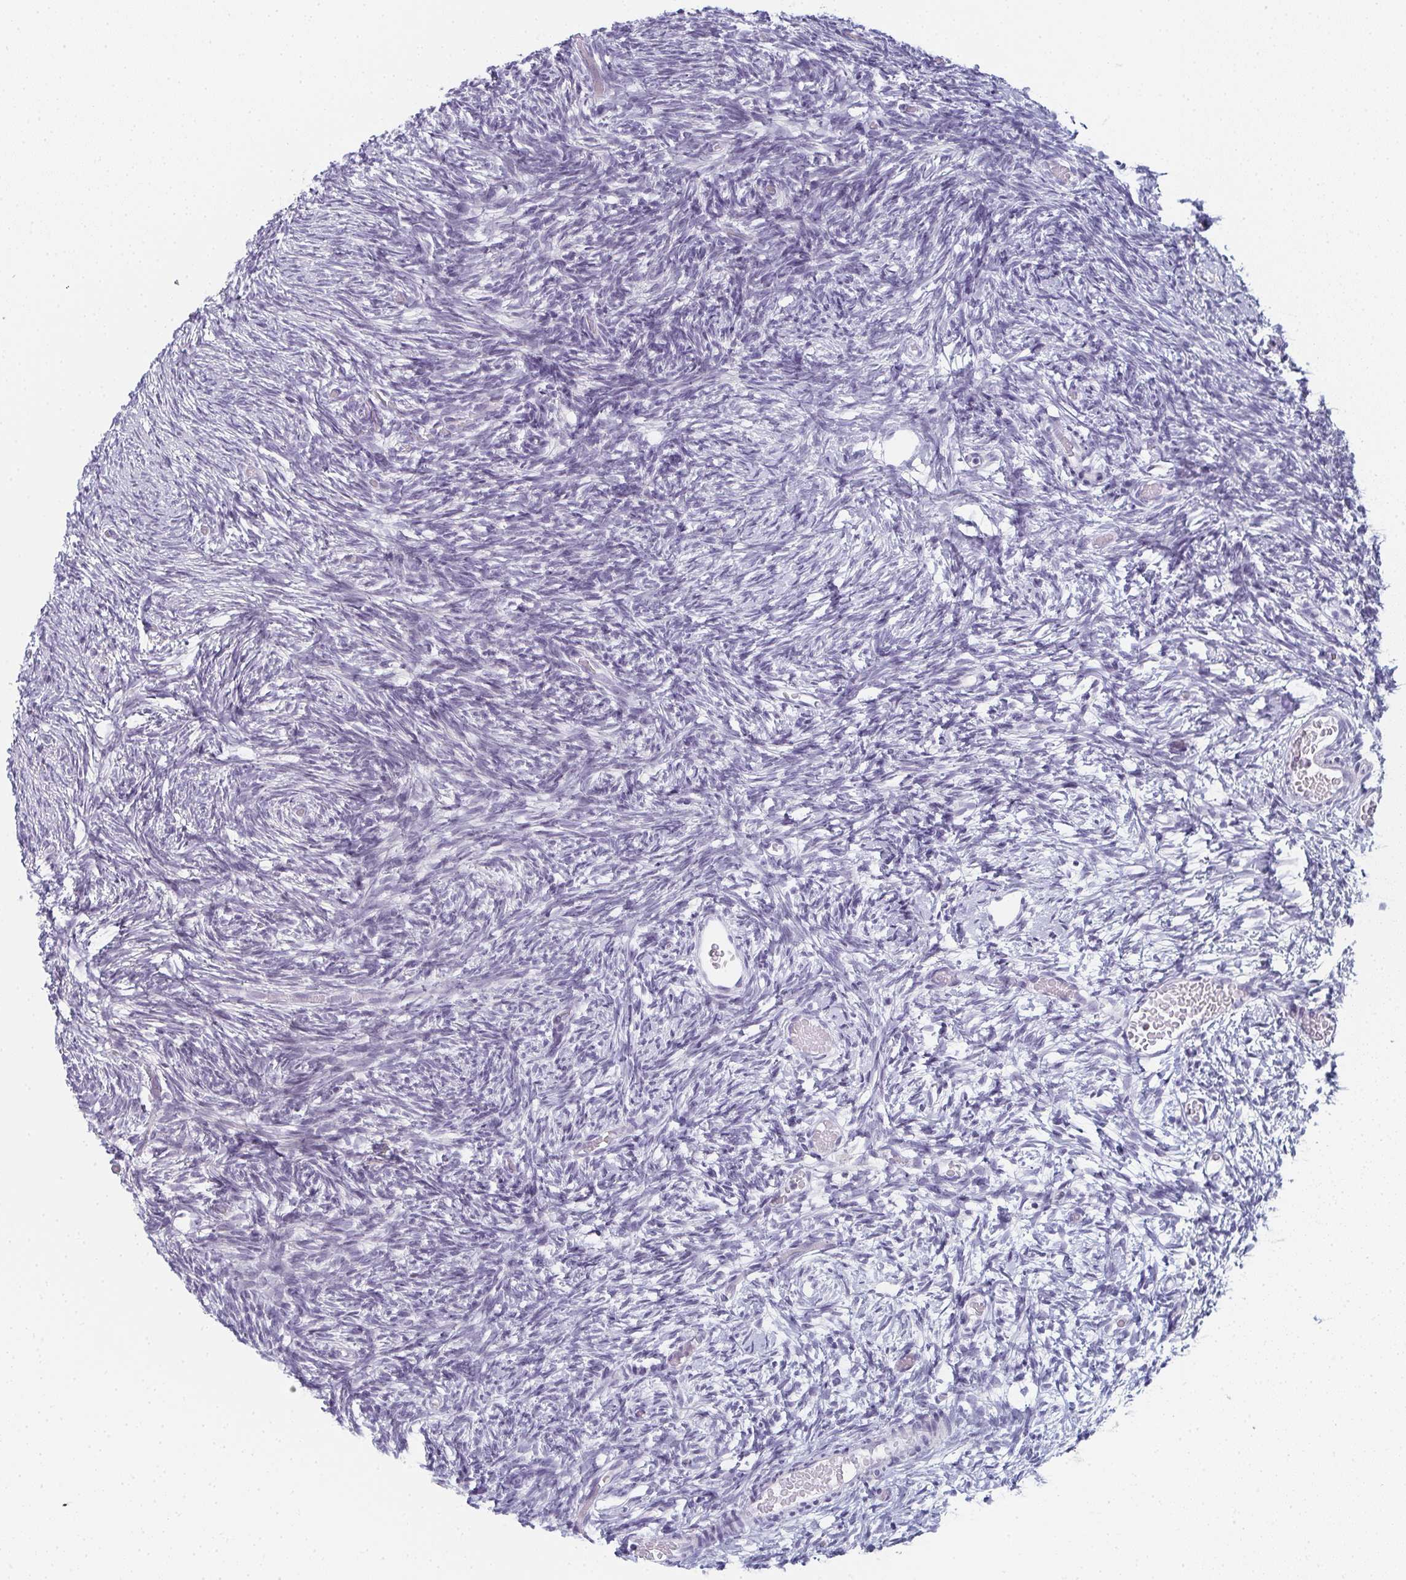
{"staining": {"intensity": "negative", "quantity": "none", "location": "none"}, "tissue": "ovary", "cell_type": "Follicle cells", "image_type": "normal", "snomed": [{"axis": "morphology", "description": "Normal tissue, NOS"}, {"axis": "topography", "description": "Ovary"}], "caption": "Immunohistochemical staining of benign ovary reveals no significant expression in follicle cells. Nuclei are stained in blue.", "gene": "PYCR3", "patient": {"sex": "female", "age": 39}}